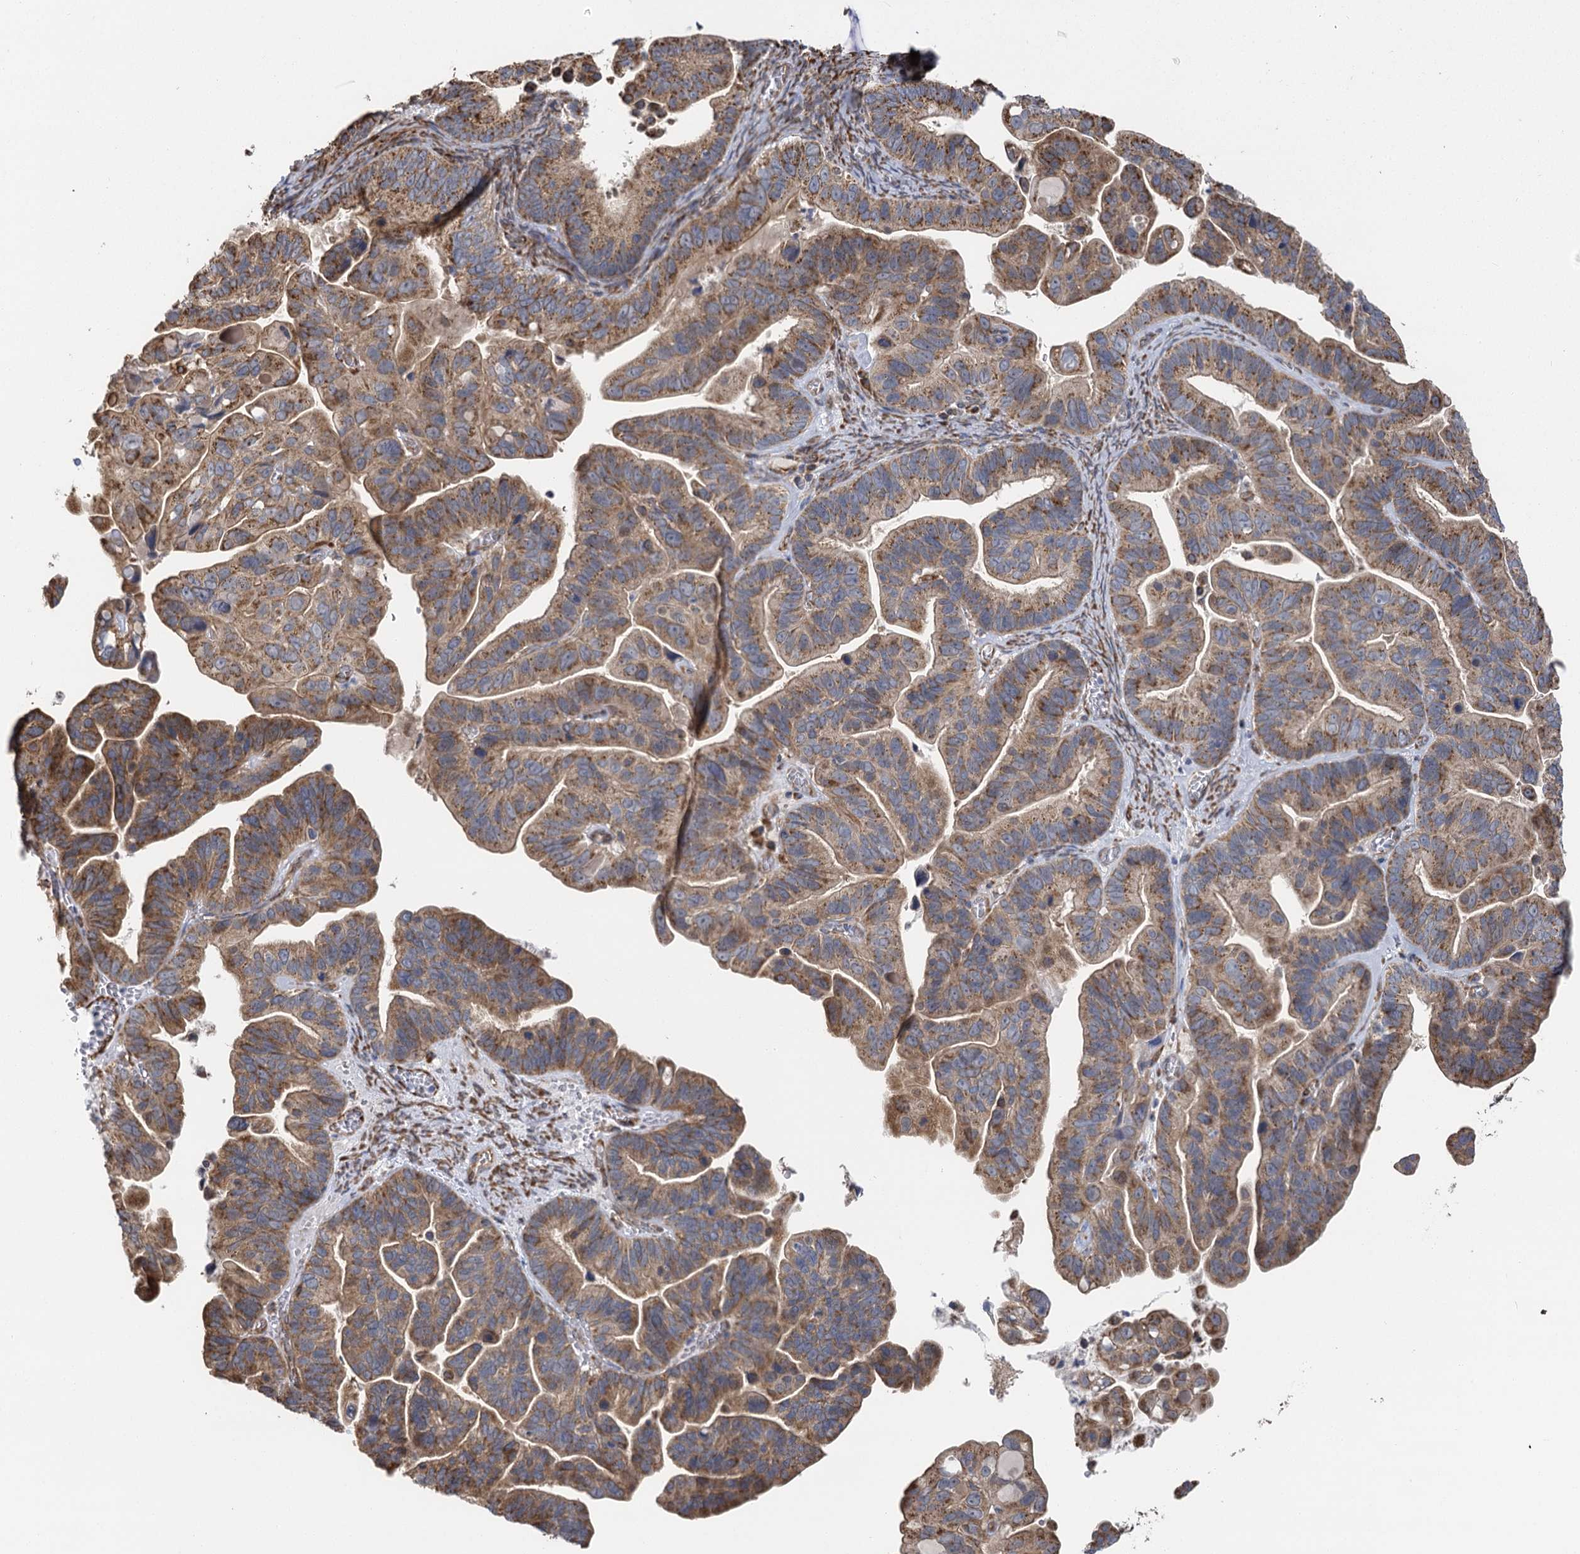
{"staining": {"intensity": "moderate", "quantity": ">75%", "location": "cytoplasmic/membranous"}, "tissue": "ovarian cancer", "cell_type": "Tumor cells", "image_type": "cancer", "snomed": [{"axis": "morphology", "description": "Cystadenocarcinoma, serous, NOS"}, {"axis": "topography", "description": "Ovary"}], "caption": "Ovarian serous cystadenocarcinoma stained with immunohistochemistry (IHC) displays moderate cytoplasmic/membranous expression in about >75% of tumor cells.", "gene": "IL11RA", "patient": {"sex": "female", "age": 56}}